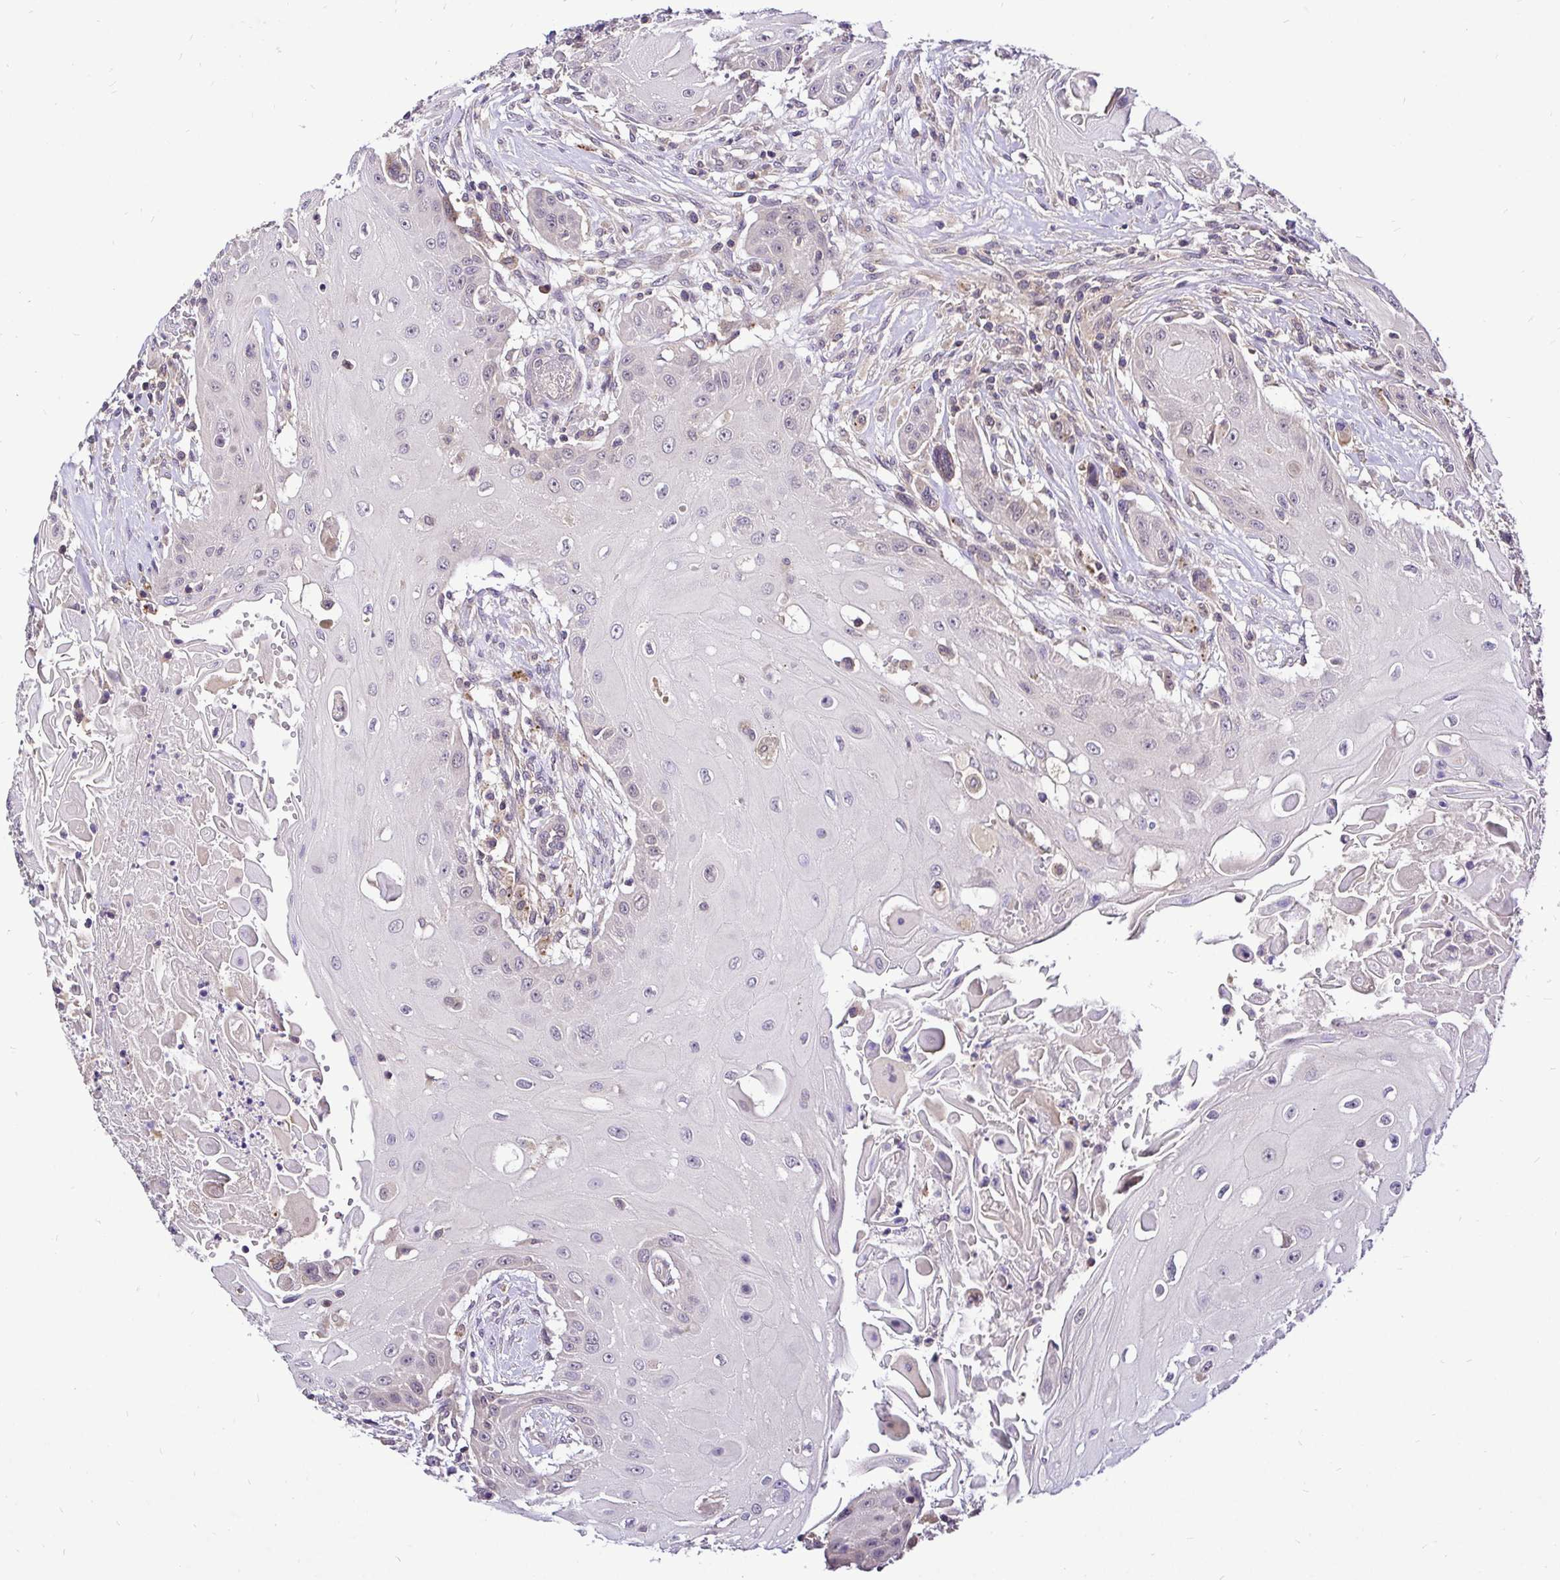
{"staining": {"intensity": "negative", "quantity": "none", "location": "none"}, "tissue": "head and neck cancer", "cell_type": "Tumor cells", "image_type": "cancer", "snomed": [{"axis": "morphology", "description": "Squamous cell carcinoma, NOS"}, {"axis": "topography", "description": "Oral tissue"}, {"axis": "topography", "description": "Head-Neck"}, {"axis": "topography", "description": "Neck, NOS"}], "caption": "This is a photomicrograph of IHC staining of squamous cell carcinoma (head and neck), which shows no positivity in tumor cells.", "gene": "UBE2M", "patient": {"sex": "female", "age": 55}}